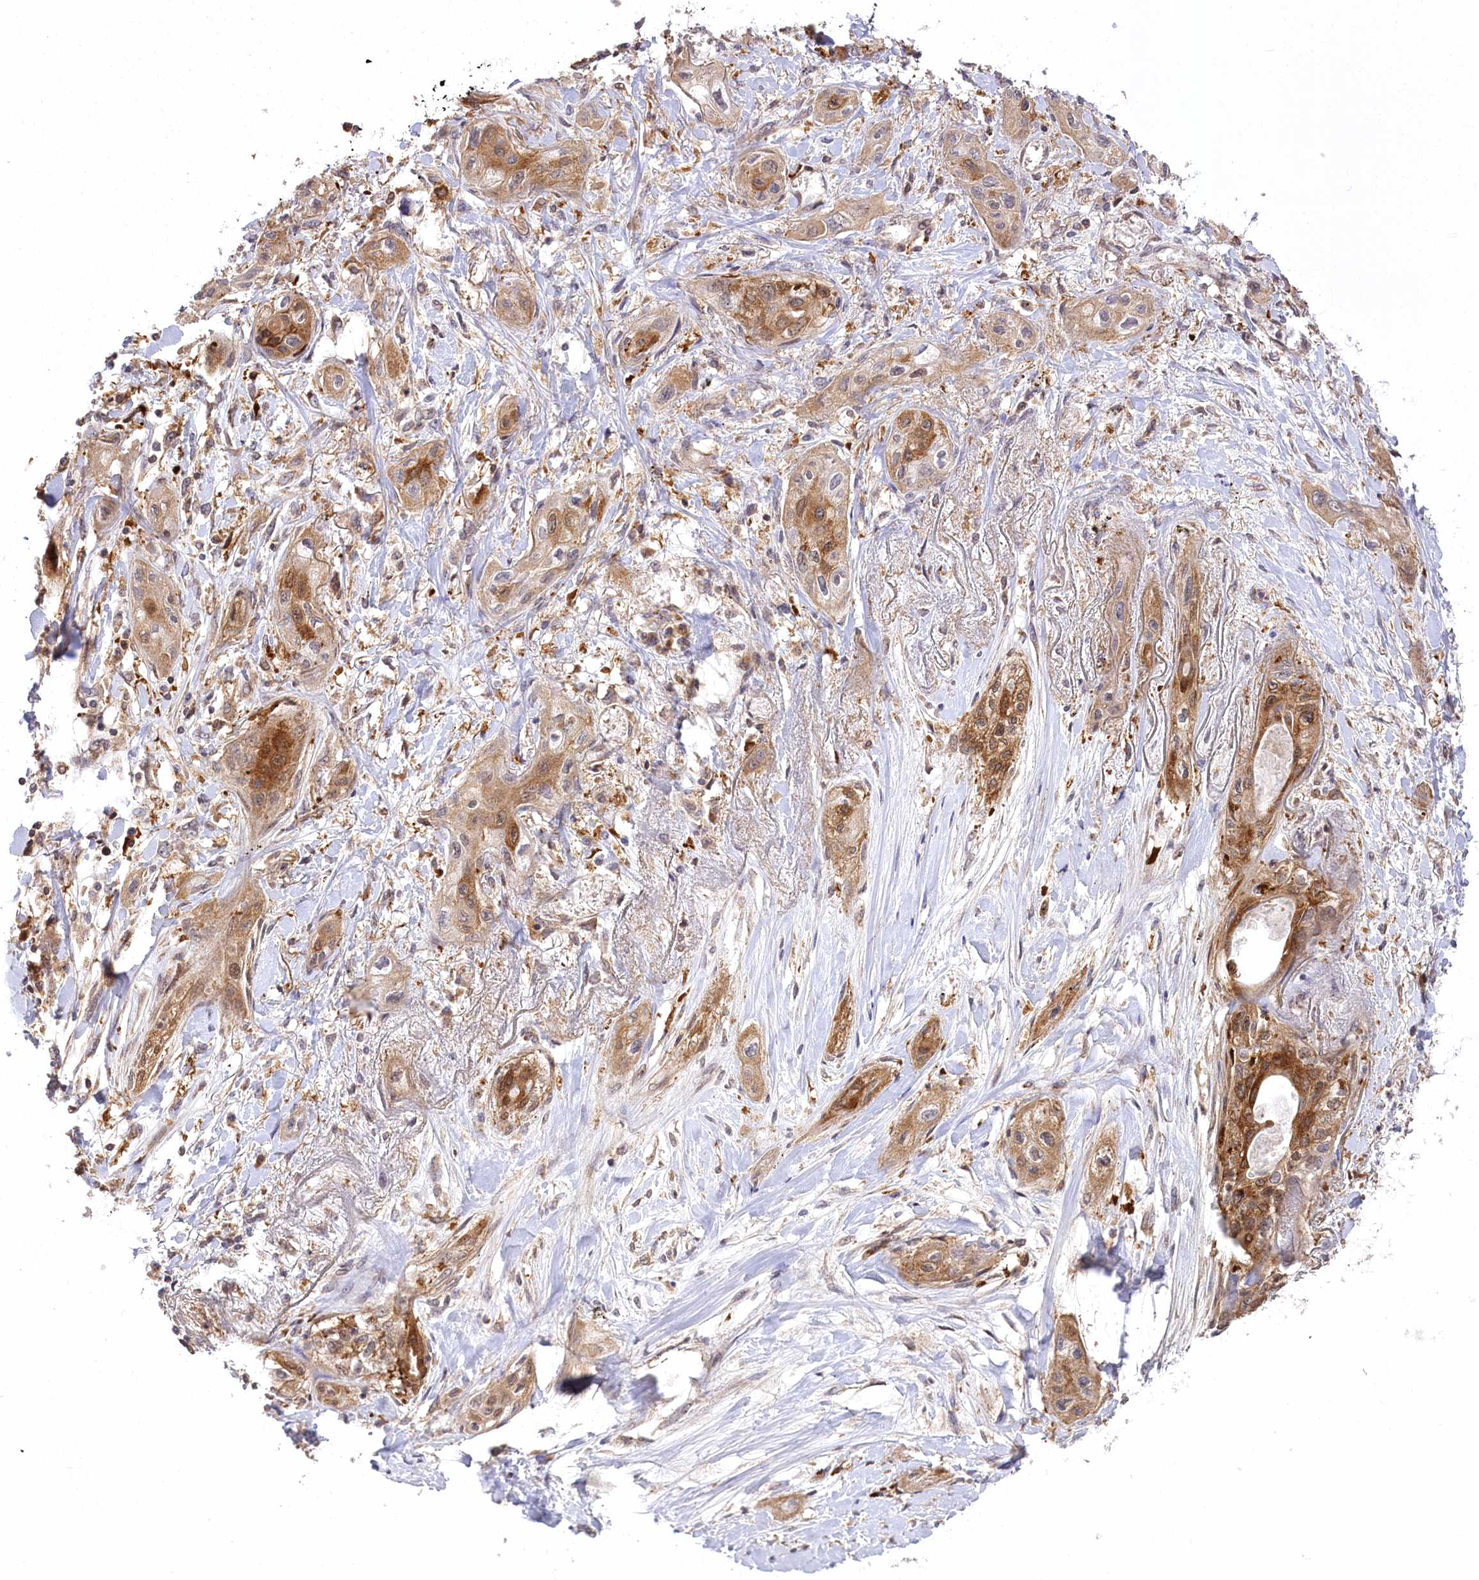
{"staining": {"intensity": "moderate", "quantity": ">75%", "location": "cytoplasmic/membranous"}, "tissue": "lung cancer", "cell_type": "Tumor cells", "image_type": "cancer", "snomed": [{"axis": "morphology", "description": "Squamous cell carcinoma, NOS"}, {"axis": "topography", "description": "Lung"}], "caption": "Protein expression analysis of human lung squamous cell carcinoma reveals moderate cytoplasmic/membranous positivity in approximately >75% of tumor cells.", "gene": "CCDC91", "patient": {"sex": "female", "age": 47}}